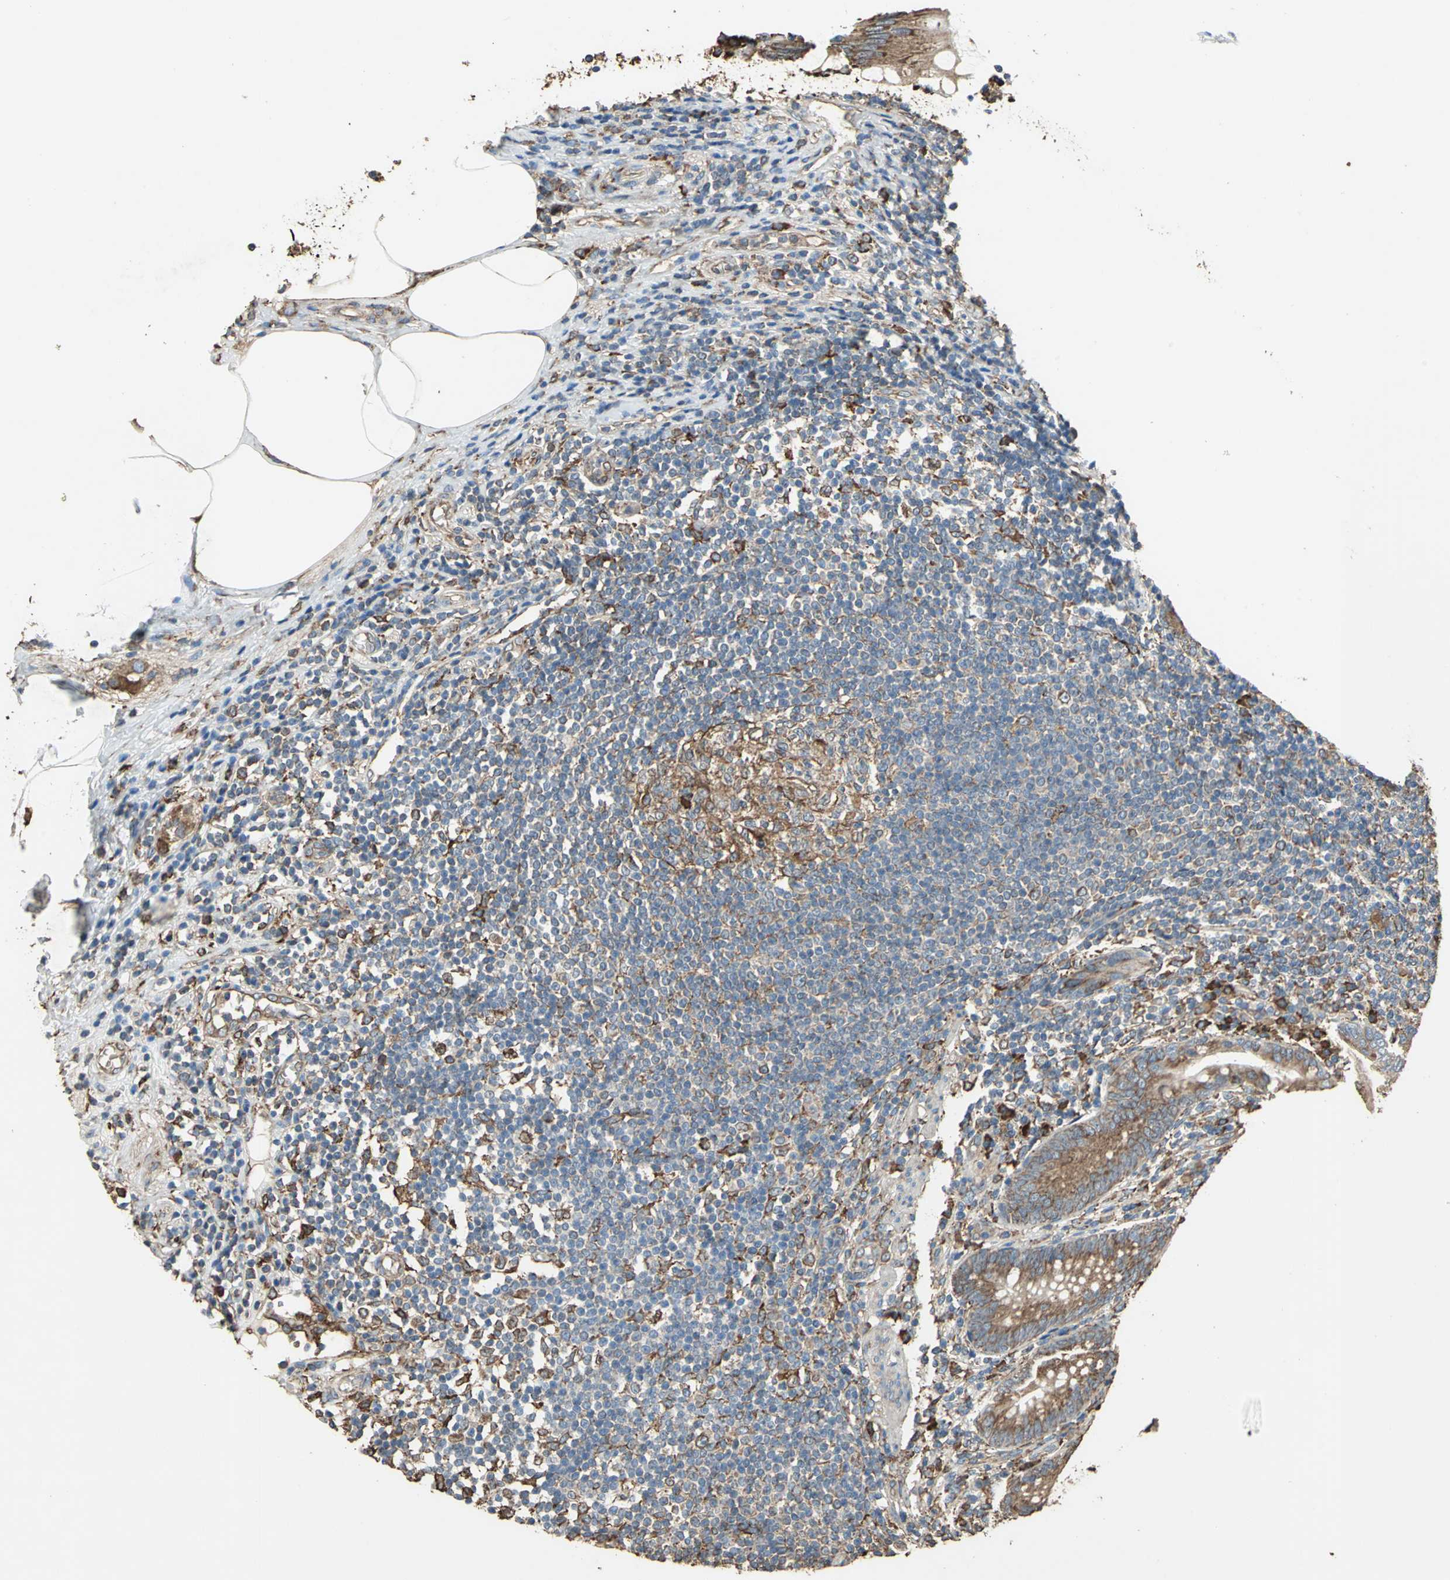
{"staining": {"intensity": "strong", "quantity": ">75%", "location": "cytoplasmic/membranous"}, "tissue": "appendix", "cell_type": "Glandular cells", "image_type": "normal", "snomed": [{"axis": "morphology", "description": "Normal tissue, NOS"}, {"axis": "morphology", "description": "Inflammation, NOS"}, {"axis": "topography", "description": "Appendix"}], "caption": "Protein analysis of benign appendix demonstrates strong cytoplasmic/membranous expression in approximately >75% of glandular cells. (IHC, brightfield microscopy, high magnification).", "gene": "GPANK1", "patient": {"sex": "male", "age": 46}}